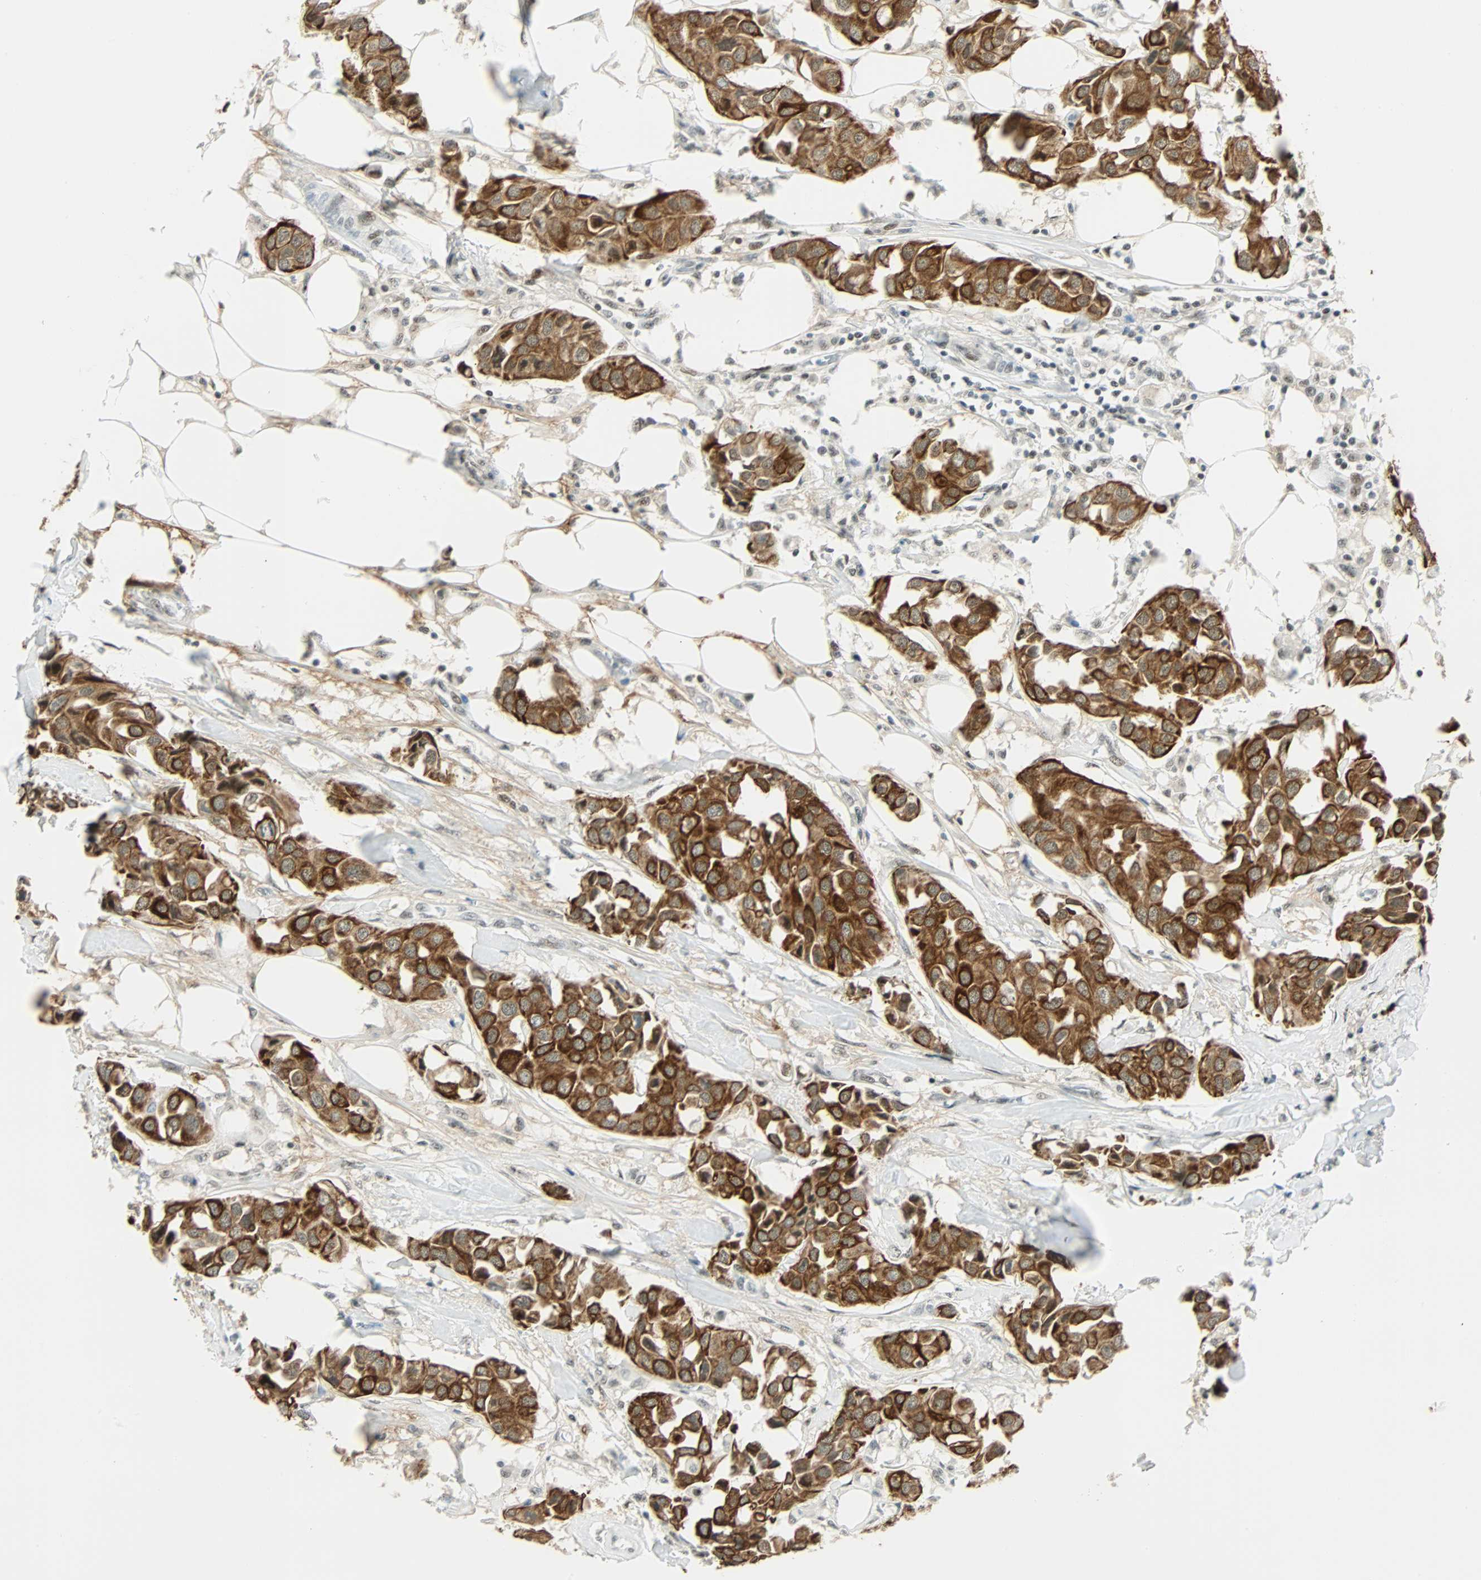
{"staining": {"intensity": "strong", "quantity": ">75%", "location": "cytoplasmic/membranous"}, "tissue": "breast cancer", "cell_type": "Tumor cells", "image_type": "cancer", "snomed": [{"axis": "morphology", "description": "Duct carcinoma"}, {"axis": "topography", "description": "Breast"}], "caption": "Protein expression by immunohistochemistry reveals strong cytoplasmic/membranous positivity in about >75% of tumor cells in breast intraductal carcinoma. (Stains: DAB (3,3'-diaminobenzidine) in brown, nuclei in blue, Microscopy: brightfield microscopy at high magnification).", "gene": "NELFE", "patient": {"sex": "female", "age": 80}}